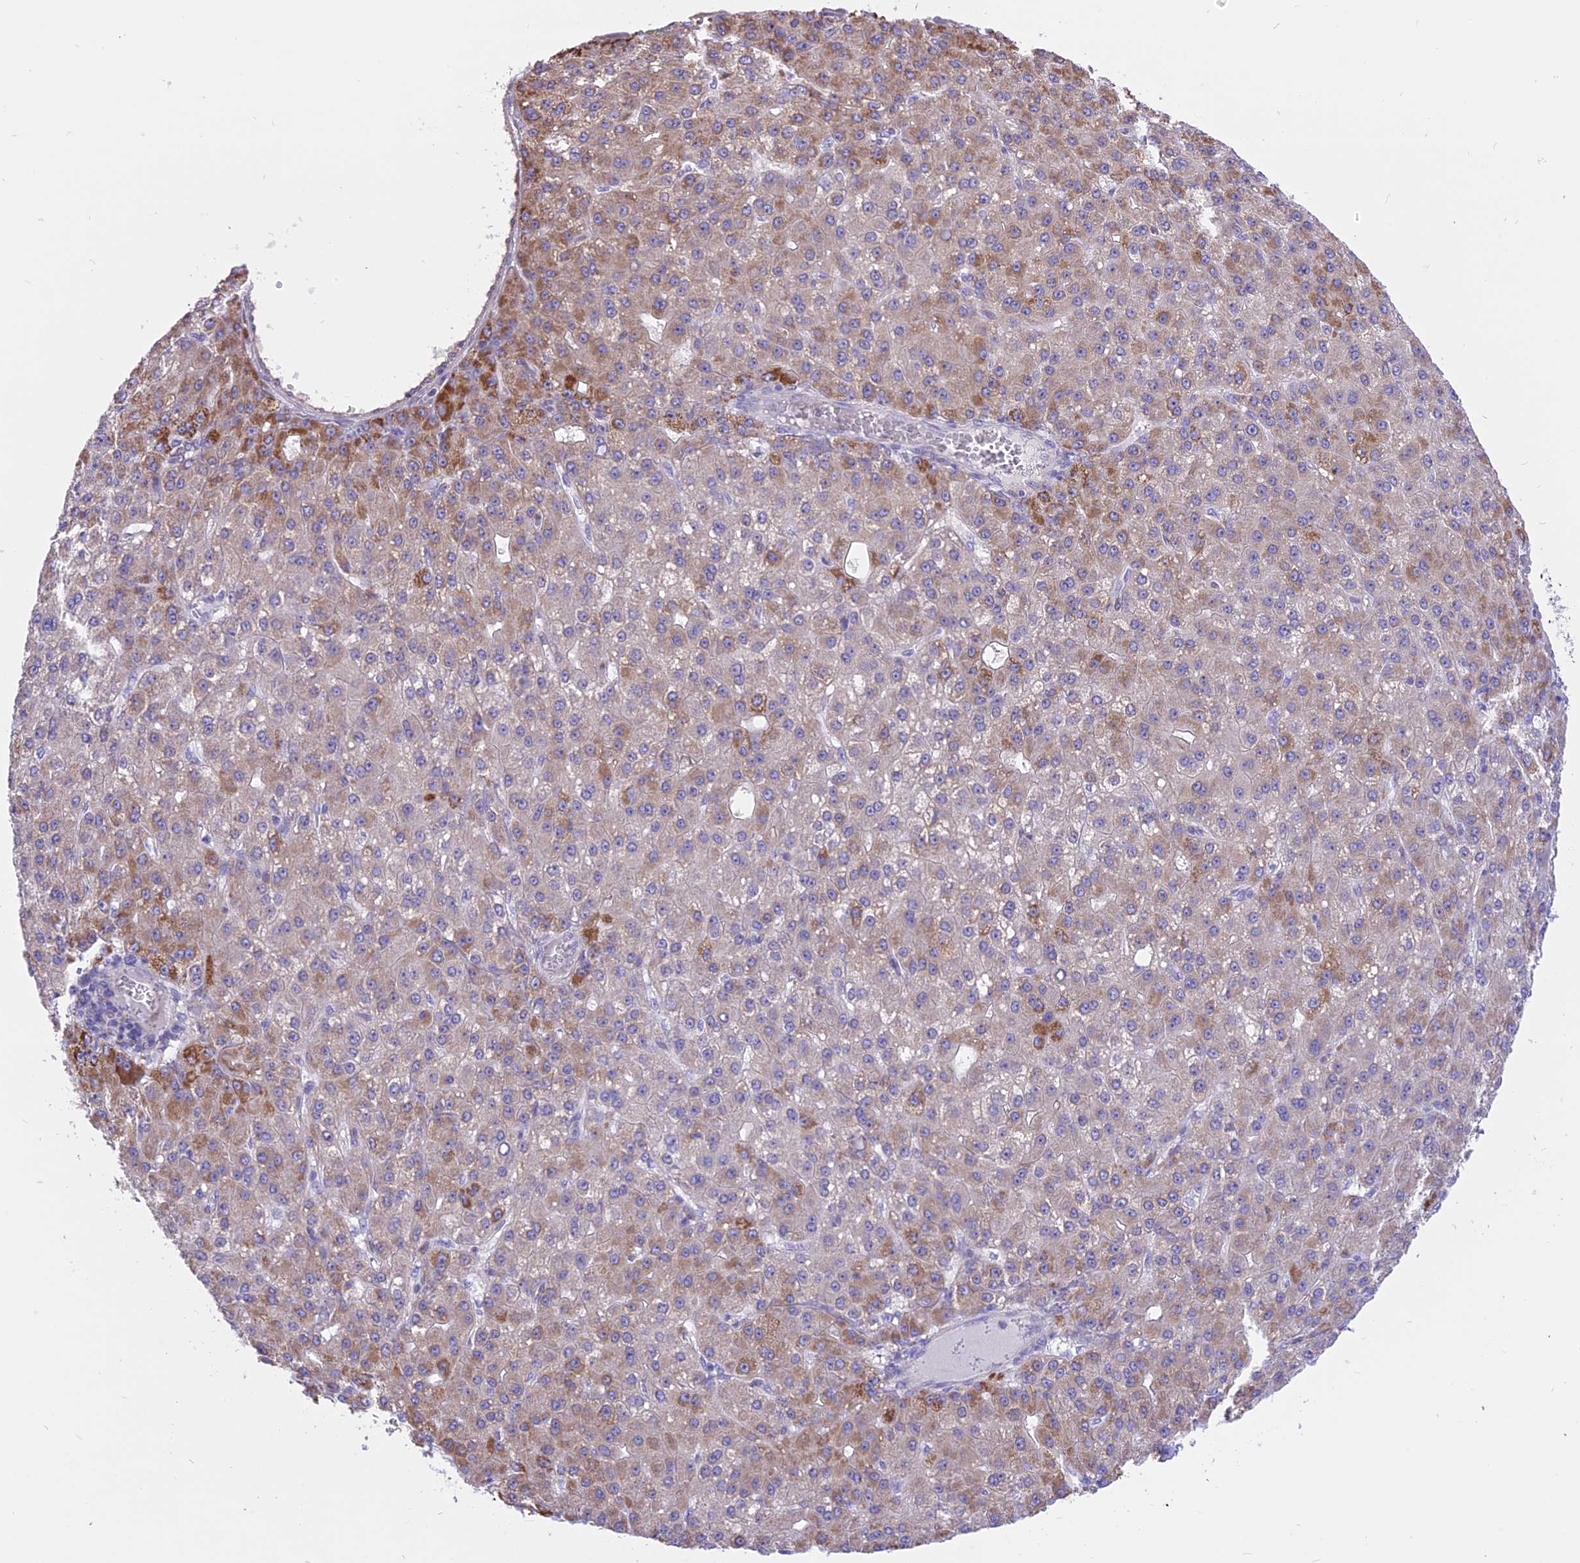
{"staining": {"intensity": "moderate", "quantity": "<25%", "location": "cytoplasmic/membranous"}, "tissue": "liver cancer", "cell_type": "Tumor cells", "image_type": "cancer", "snomed": [{"axis": "morphology", "description": "Carcinoma, Hepatocellular, NOS"}, {"axis": "topography", "description": "Liver"}], "caption": "Liver cancer (hepatocellular carcinoma) tissue exhibits moderate cytoplasmic/membranous staining in approximately <25% of tumor cells, visualized by immunohistochemistry.", "gene": "ARMCX6", "patient": {"sex": "male", "age": 67}}